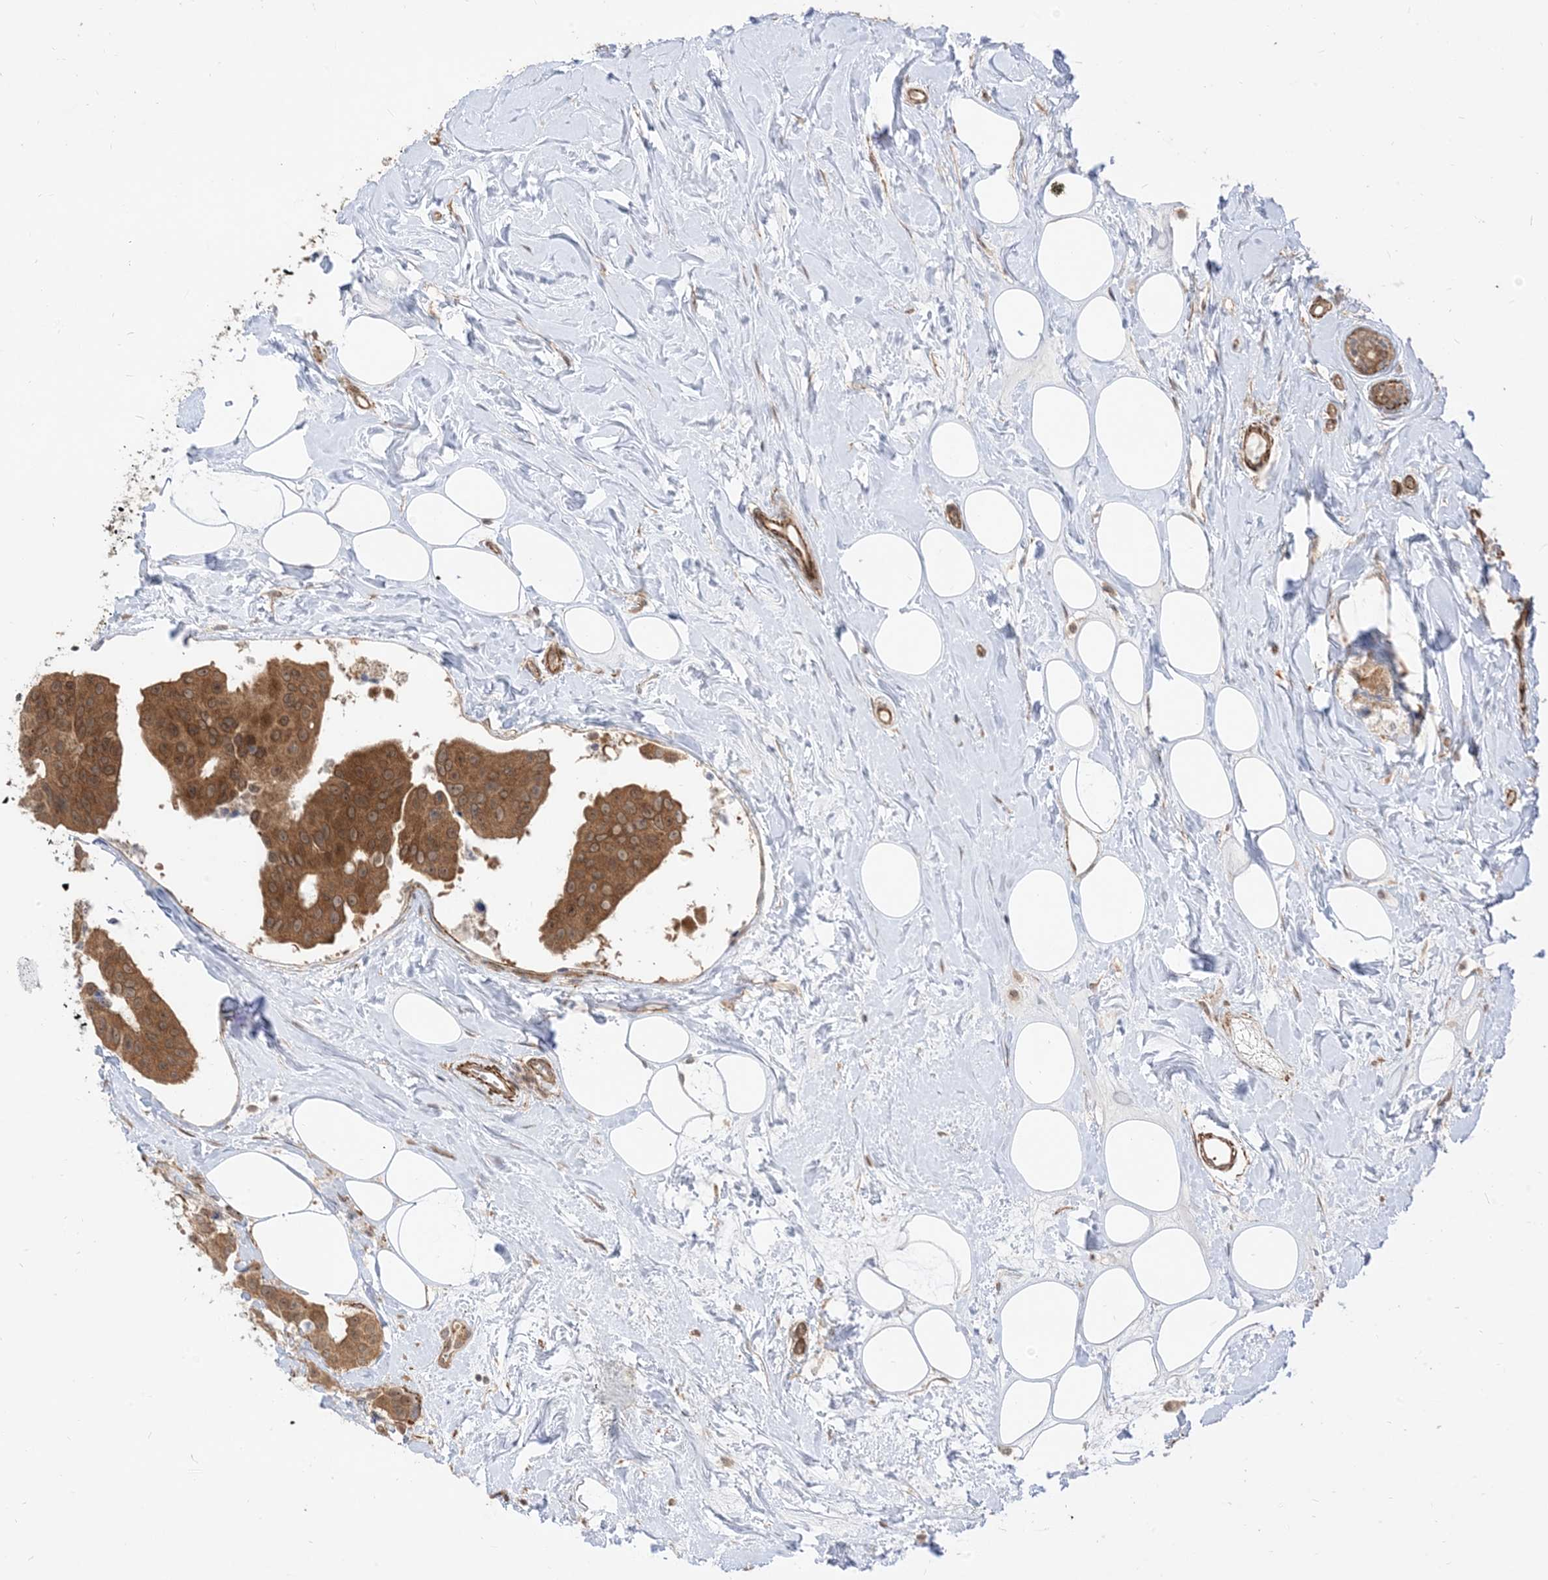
{"staining": {"intensity": "moderate", "quantity": ">75%", "location": "cytoplasmic/membranous"}, "tissue": "breast cancer", "cell_type": "Tumor cells", "image_type": "cancer", "snomed": [{"axis": "morphology", "description": "Normal tissue, NOS"}, {"axis": "morphology", "description": "Duct carcinoma"}, {"axis": "topography", "description": "Breast"}], "caption": "Breast invasive ductal carcinoma tissue displays moderate cytoplasmic/membranous staining in approximately >75% of tumor cells", "gene": "TBCC", "patient": {"sex": "female", "age": 39}}